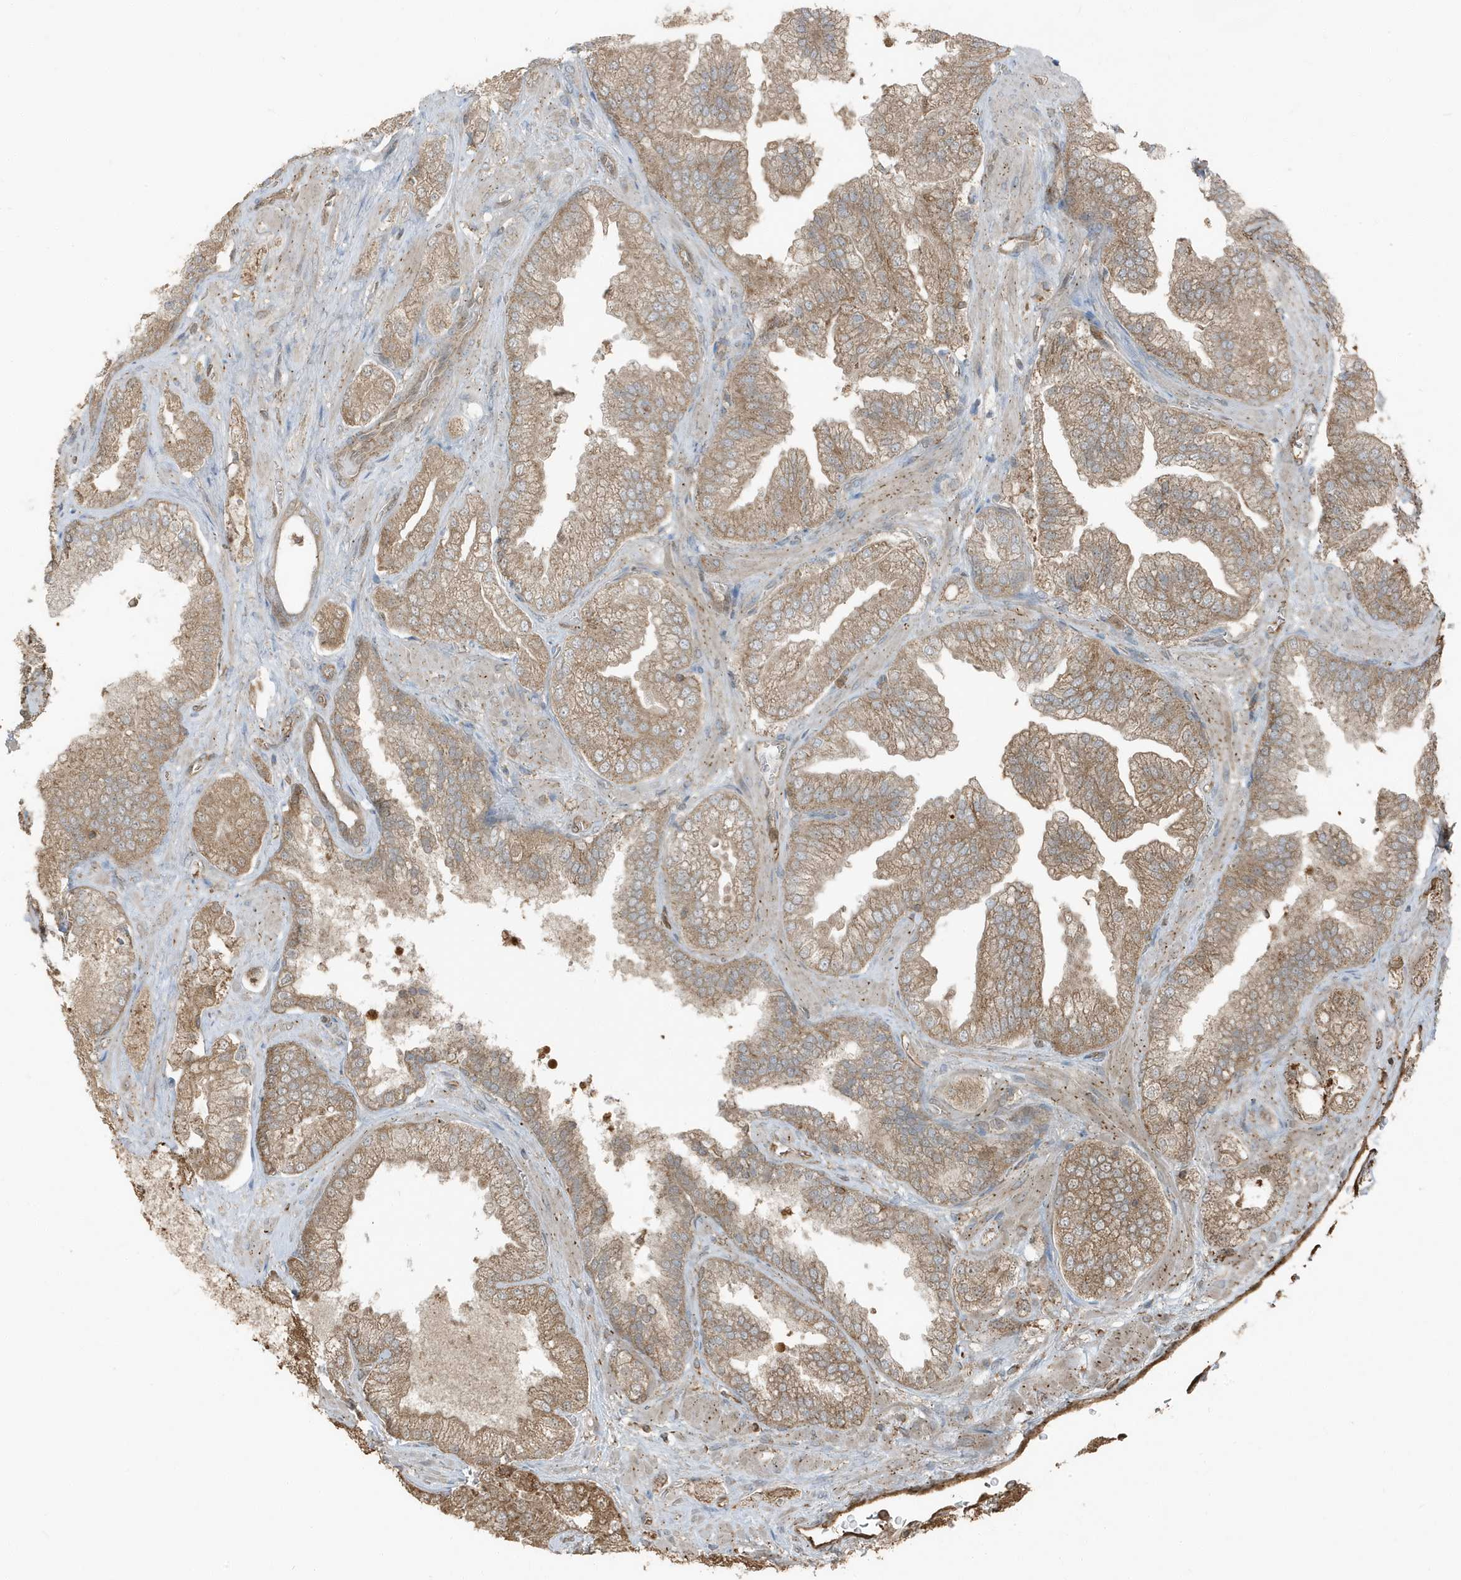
{"staining": {"intensity": "moderate", "quantity": ">75%", "location": "cytoplasmic/membranous"}, "tissue": "prostate cancer", "cell_type": "Tumor cells", "image_type": "cancer", "snomed": [{"axis": "morphology", "description": "Adenocarcinoma, High grade"}, {"axis": "topography", "description": "Prostate"}], "caption": "This is an image of immunohistochemistry (IHC) staining of prostate adenocarcinoma (high-grade), which shows moderate staining in the cytoplasmic/membranous of tumor cells.", "gene": "AZI2", "patient": {"sex": "male", "age": 58}}